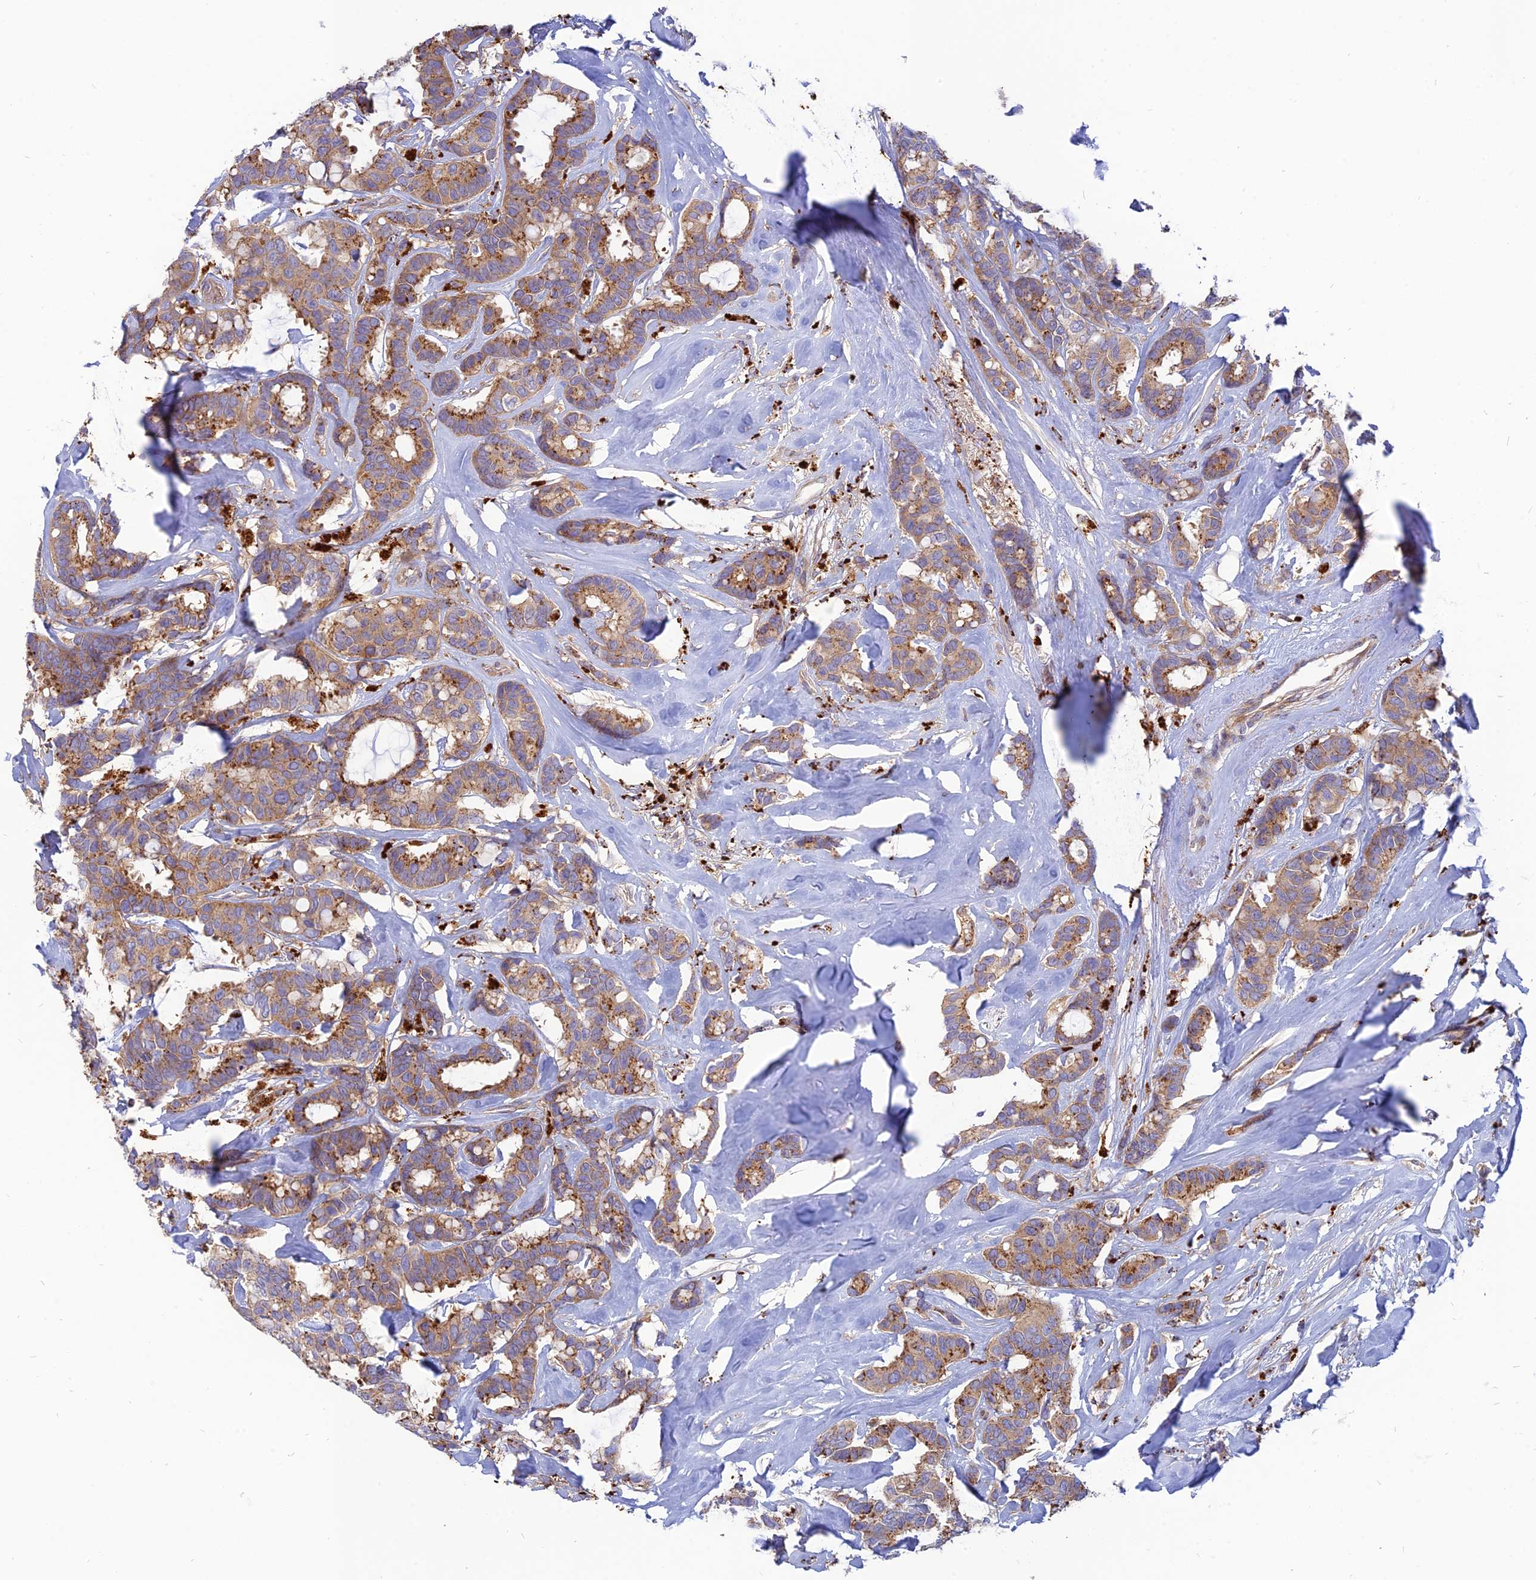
{"staining": {"intensity": "moderate", "quantity": "25%-75%", "location": "cytoplasmic/membranous"}, "tissue": "breast cancer", "cell_type": "Tumor cells", "image_type": "cancer", "snomed": [{"axis": "morphology", "description": "Duct carcinoma"}, {"axis": "topography", "description": "Breast"}], "caption": "Breast cancer (invasive ductal carcinoma) stained with a brown dye exhibits moderate cytoplasmic/membranous positive expression in approximately 25%-75% of tumor cells.", "gene": "PHKA2", "patient": {"sex": "female", "age": 87}}